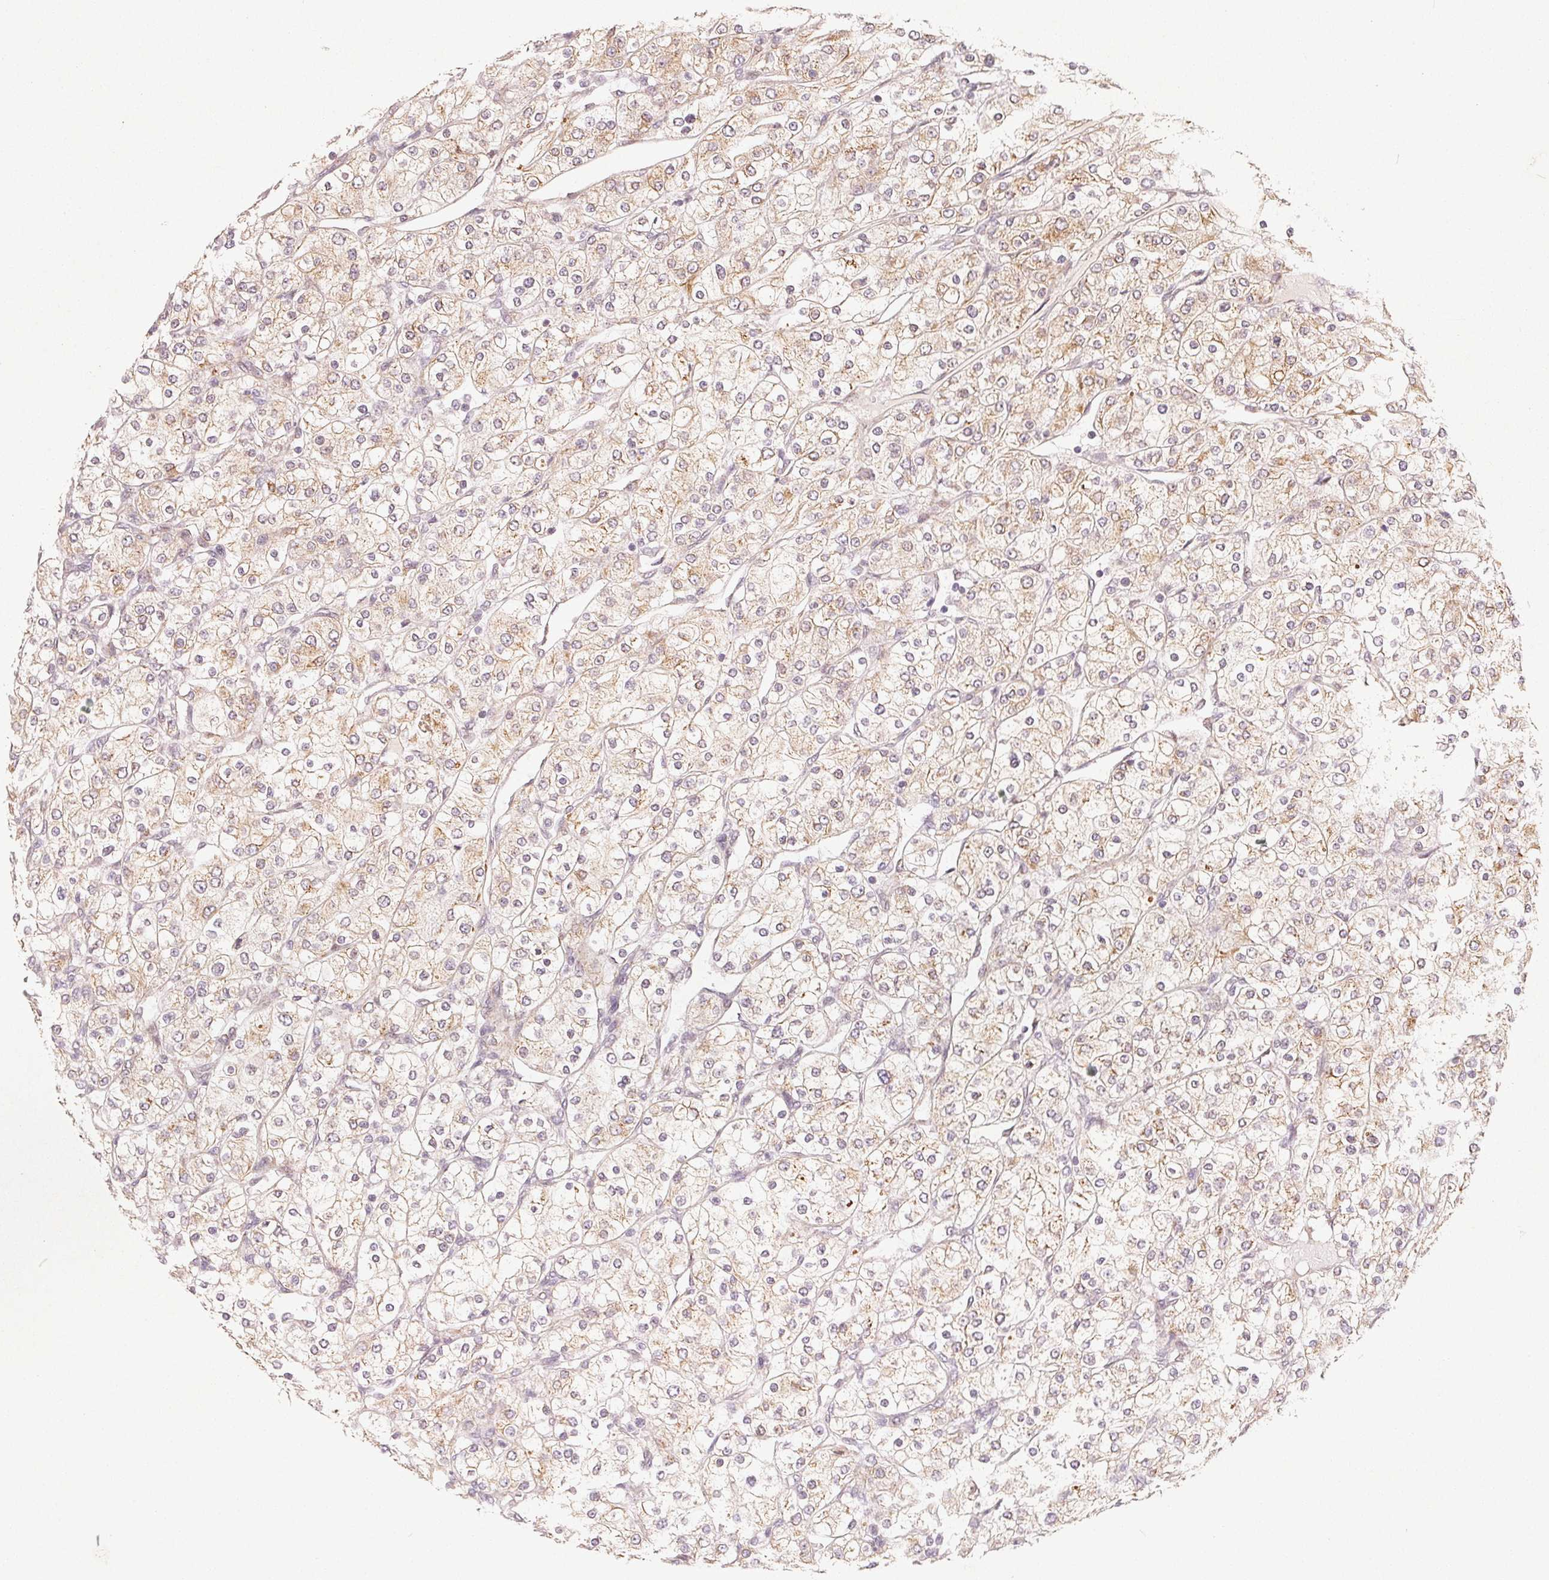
{"staining": {"intensity": "weak", "quantity": "25%-75%", "location": "cytoplasmic/membranous"}, "tissue": "renal cancer", "cell_type": "Tumor cells", "image_type": "cancer", "snomed": [{"axis": "morphology", "description": "Adenocarcinoma, NOS"}, {"axis": "topography", "description": "Kidney"}], "caption": "The immunohistochemical stain highlights weak cytoplasmic/membranous positivity in tumor cells of renal cancer tissue.", "gene": "TMSB15B", "patient": {"sex": "male", "age": 80}}